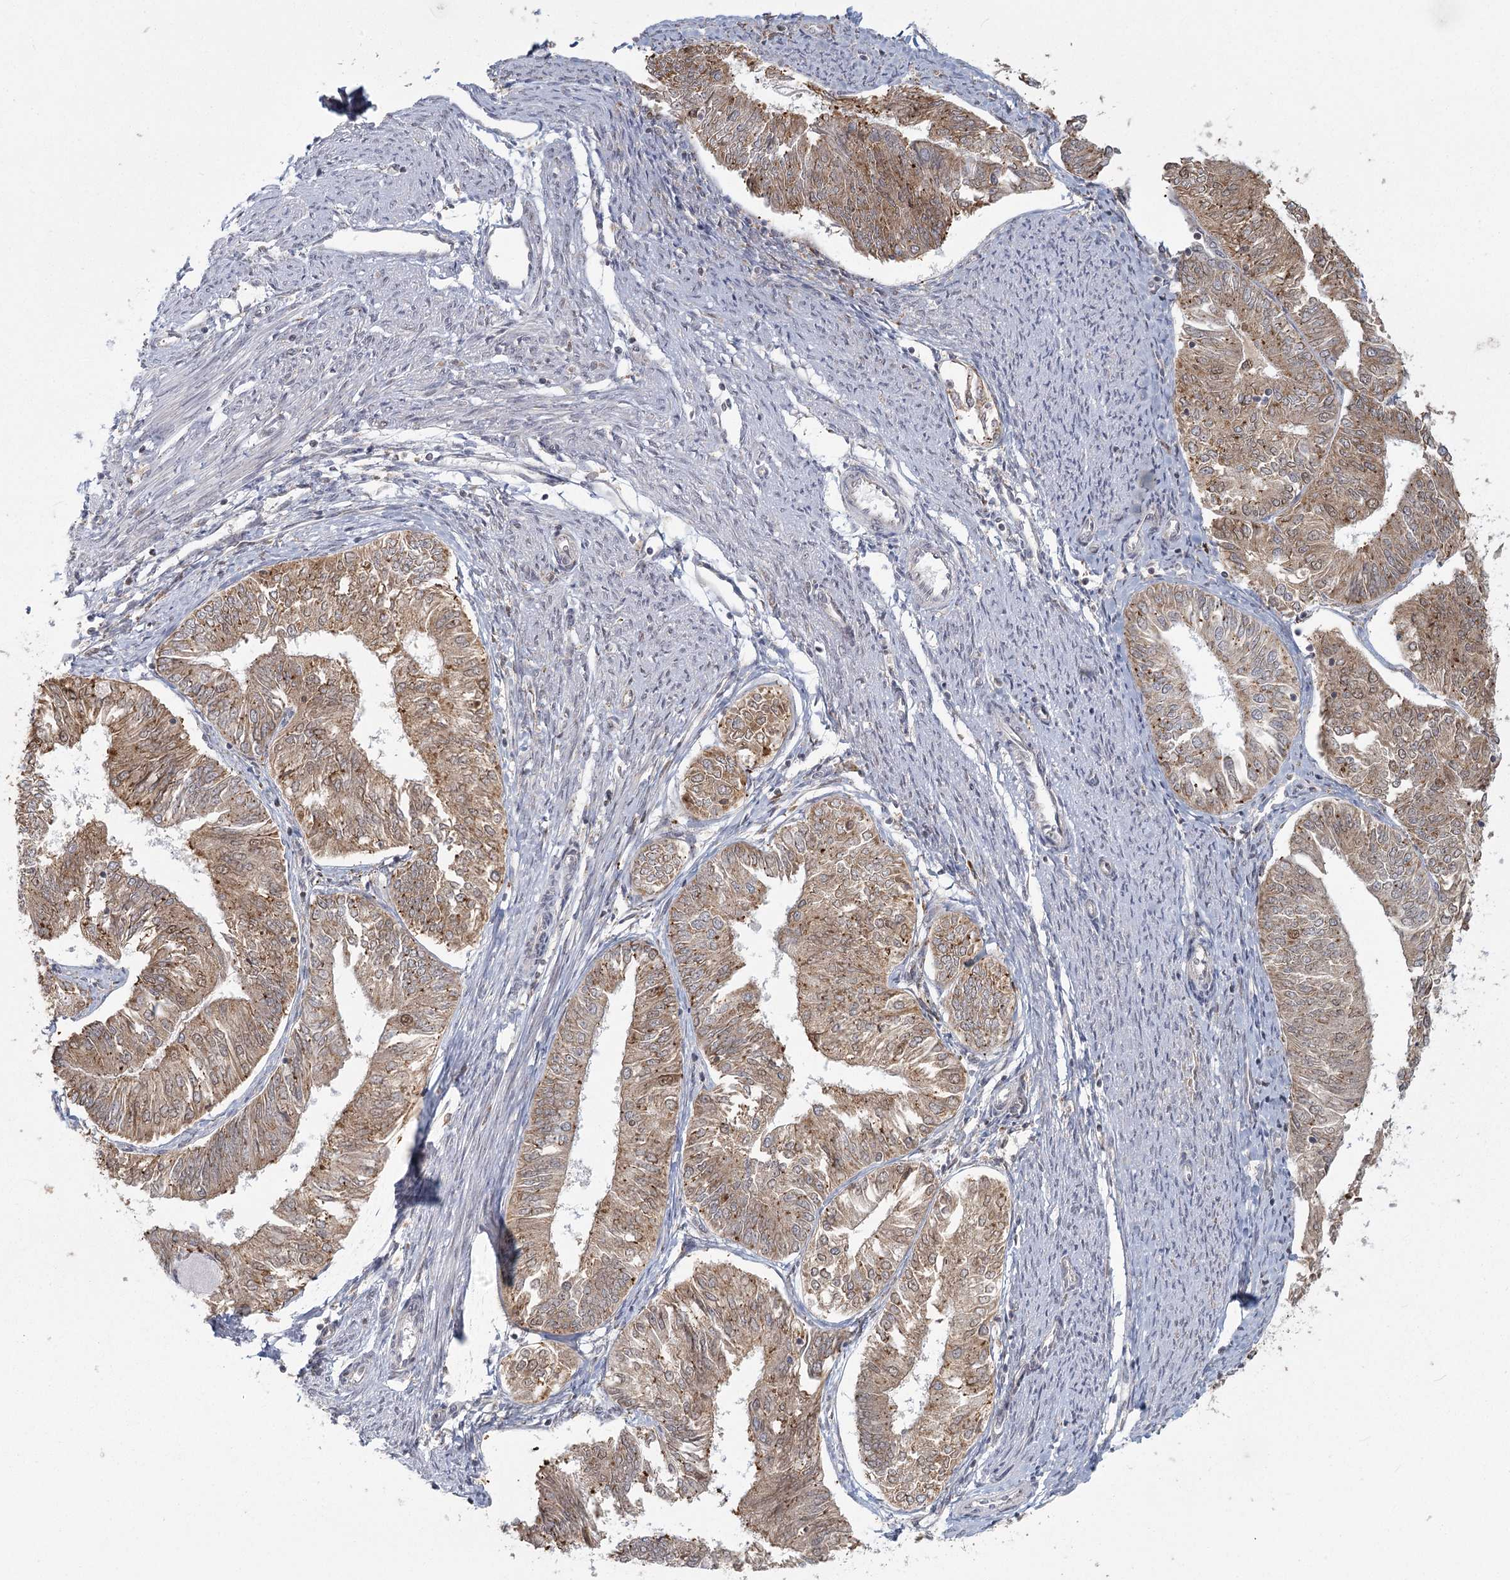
{"staining": {"intensity": "moderate", "quantity": ">75%", "location": "cytoplasmic/membranous"}, "tissue": "endometrial cancer", "cell_type": "Tumor cells", "image_type": "cancer", "snomed": [{"axis": "morphology", "description": "Adenocarcinoma, NOS"}, {"axis": "topography", "description": "Endometrium"}], "caption": "Endometrial cancer (adenocarcinoma) stained for a protein (brown) shows moderate cytoplasmic/membranous positive expression in approximately >75% of tumor cells.", "gene": "LACTB", "patient": {"sex": "female", "age": 58}}